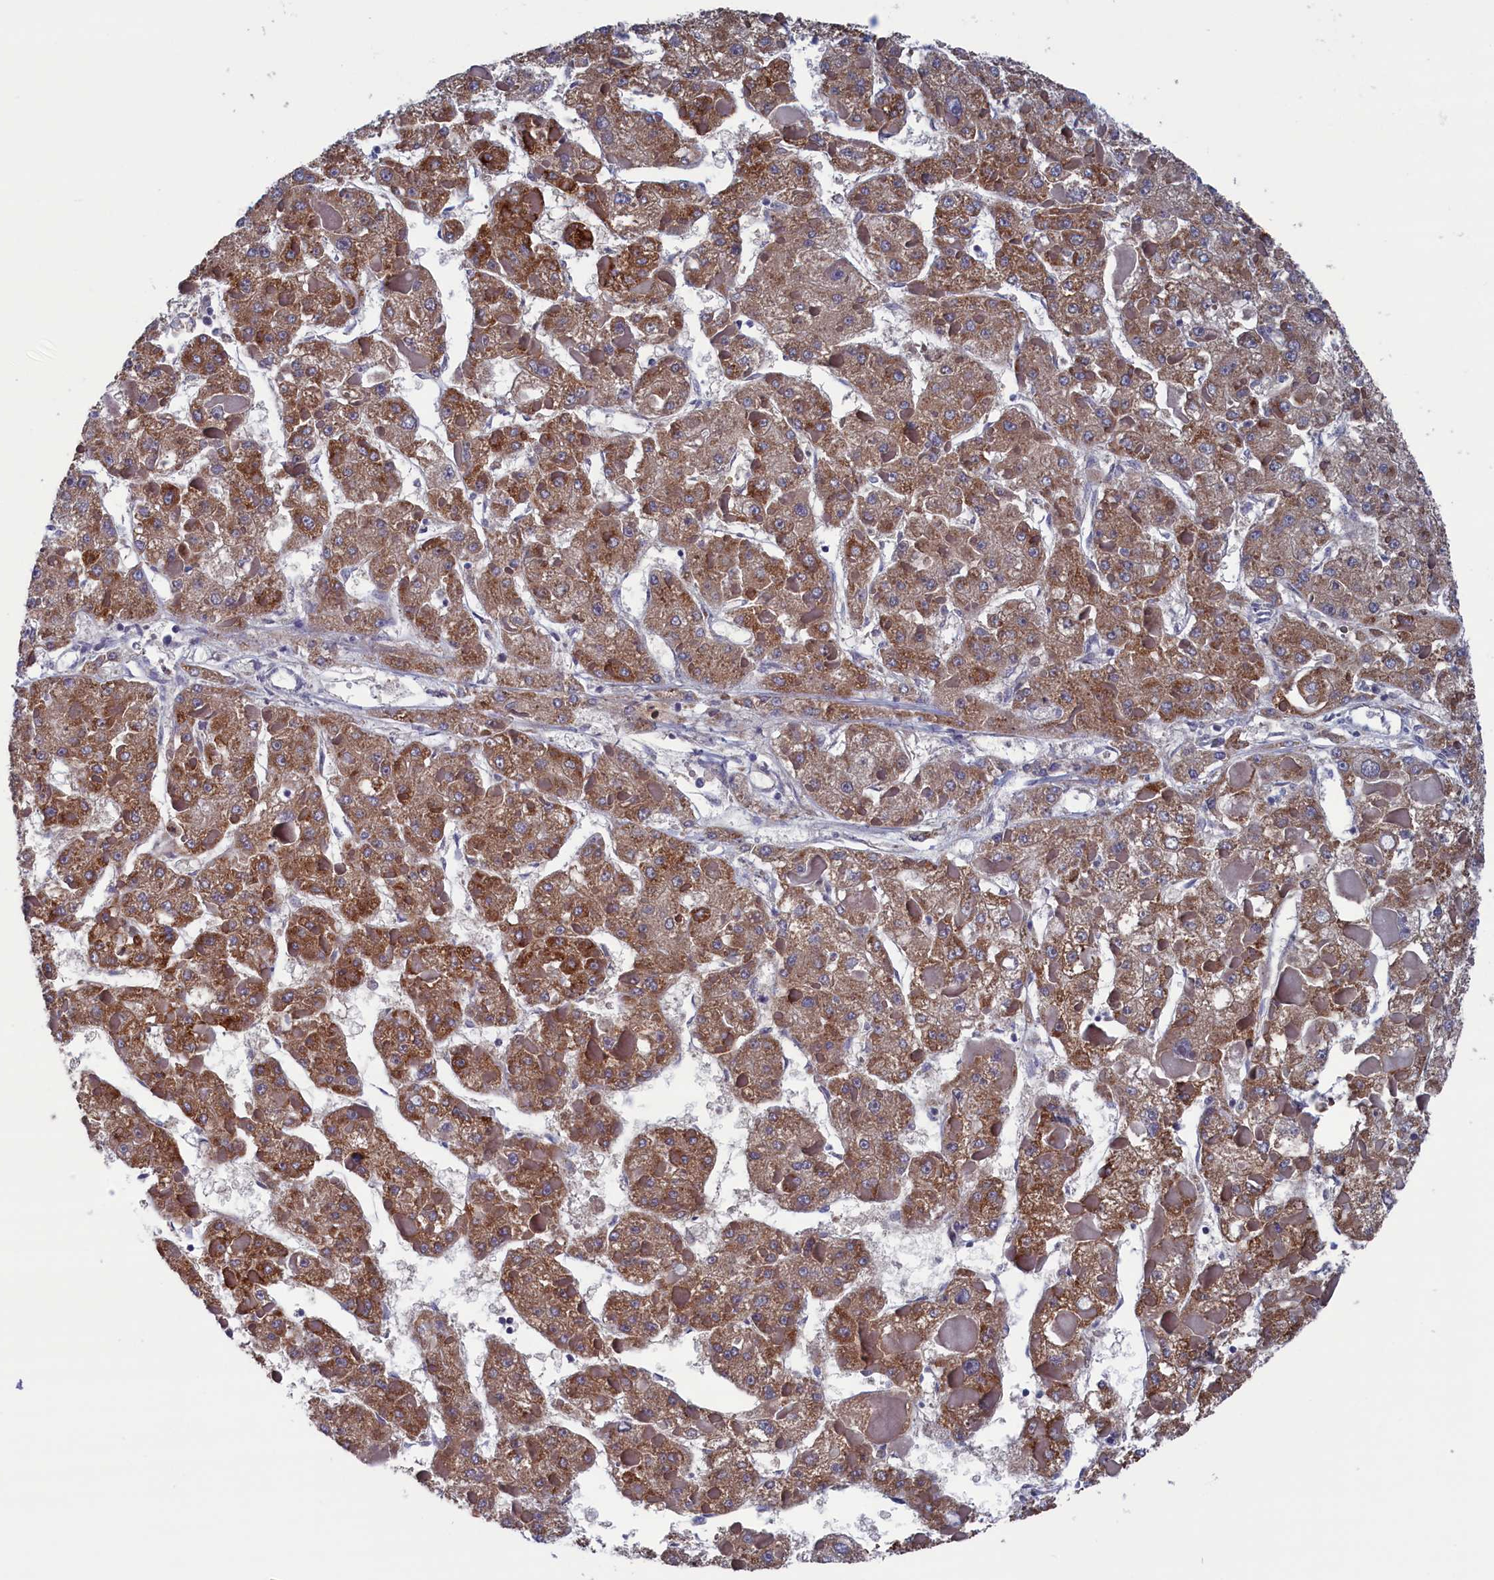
{"staining": {"intensity": "moderate", "quantity": ">75%", "location": "cytoplasmic/membranous"}, "tissue": "liver cancer", "cell_type": "Tumor cells", "image_type": "cancer", "snomed": [{"axis": "morphology", "description": "Carcinoma, Hepatocellular, NOS"}, {"axis": "topography", "description": "Liver"}], "caption": "IHC photomicrograph of neoplastic tissue: hepatocellular carcinoma (liver) stained using IHC exhibits medium levels of moderate protein expression localized specifically in the cytoplasmic/membranous of tumor cells, appearing as a cytoplasmic/membranous brown color.", "gene": "SPATA13", "patient": {"sex": "female", "age": 73}}